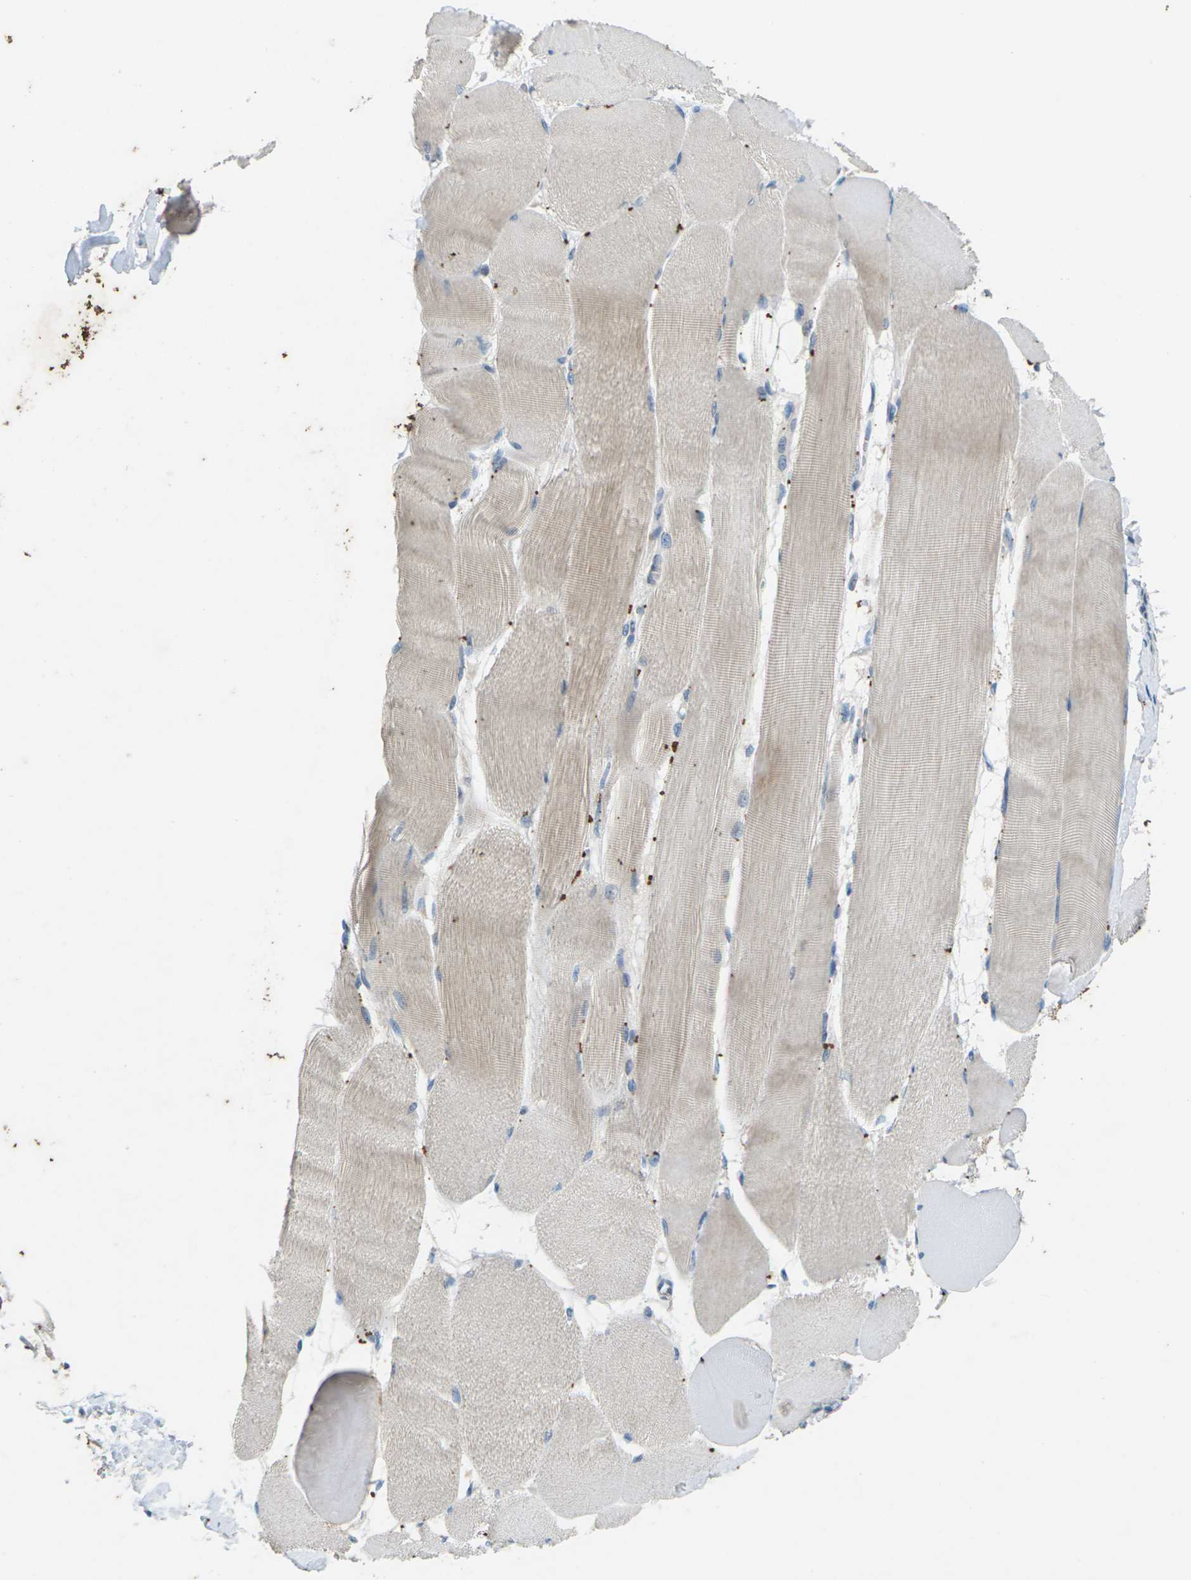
{"staining": {"intensity": "weak", "quantity": "25%-75%", "location": "cytoplasmic/membranous"}, "tissue": "skeletal muscle", "cell_type": "Myocytes", "image_type": "normal", "snomed": [{"axis": "morphology", "description": "Normal tissue, NOS"}, {"axis": "morphology", "description": "Squamous cell carcinoma, NOS"}, {"axis": "topography", "description": "Skeletal muscle"}], "caption": "A brown stain highlights weak cytoplasmic/membranous expression of a protein in myocytes of unremarkable human skeletal muscle.", "gene": "SIGLEC14", "patient": {"sex": "male", "age": 51}}